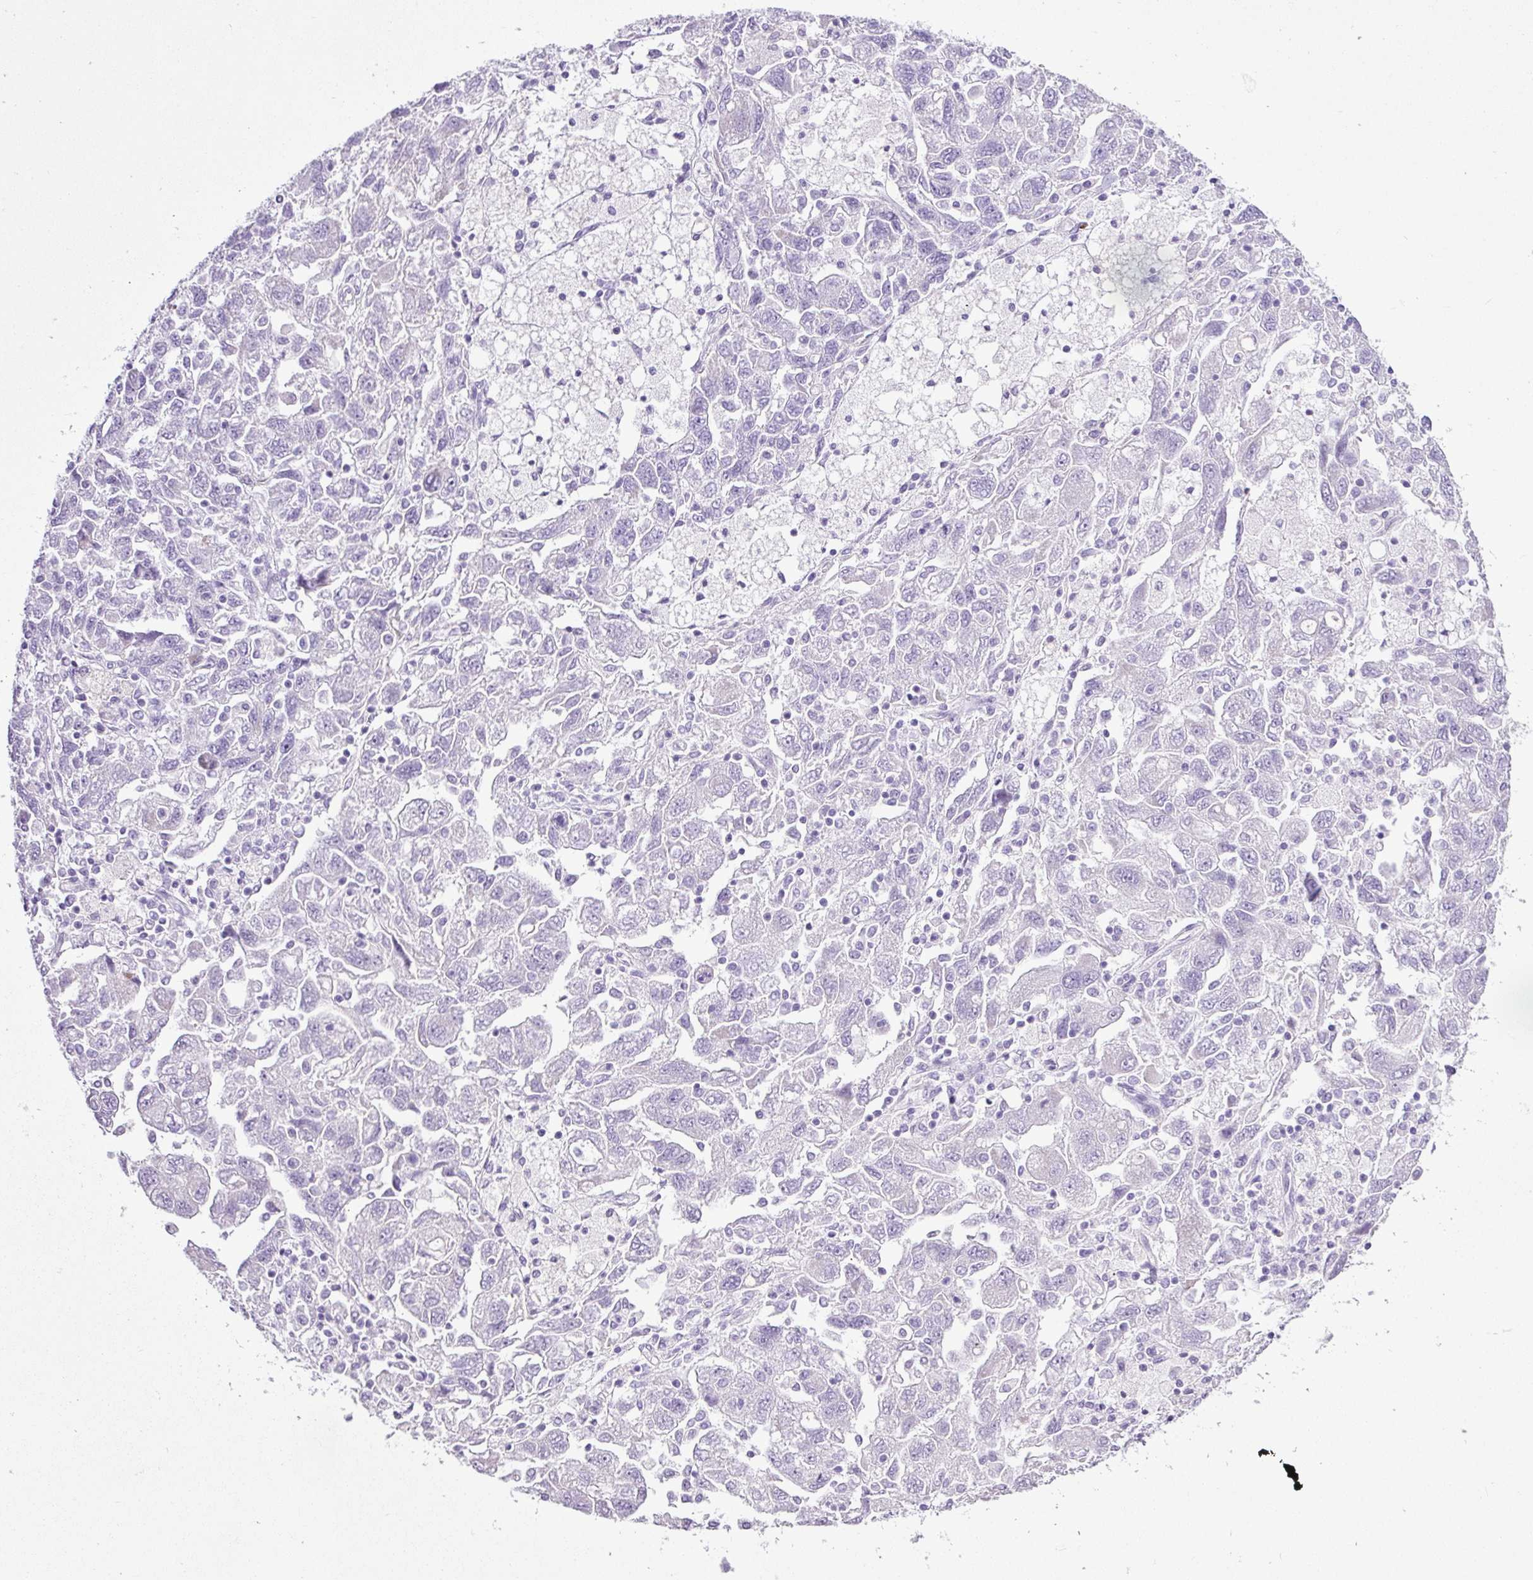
{"staining": {"intensity": "negative", "quantity": "none", "location": "none"}, "tissue": "ovarian cancer", "cell_type": "Tumor cells", "image_type": "cancer", "snomed": [{"axis": "morphology", "description": "Carcinoma, NOS"}, {"axis": "morphology", "description": "Cystadenocarcinoma, serous, NOS"}, {"axis": "topography", "description": "Ovary"}], "caption": "The immunohistochemistry (IHC) histopathology image has no significant positivity in tumor cells of ovarian serous cystadenocarcinoma tissue.", "gene": "LILRB4", "patient": {"sex": "female", "age": 69}}